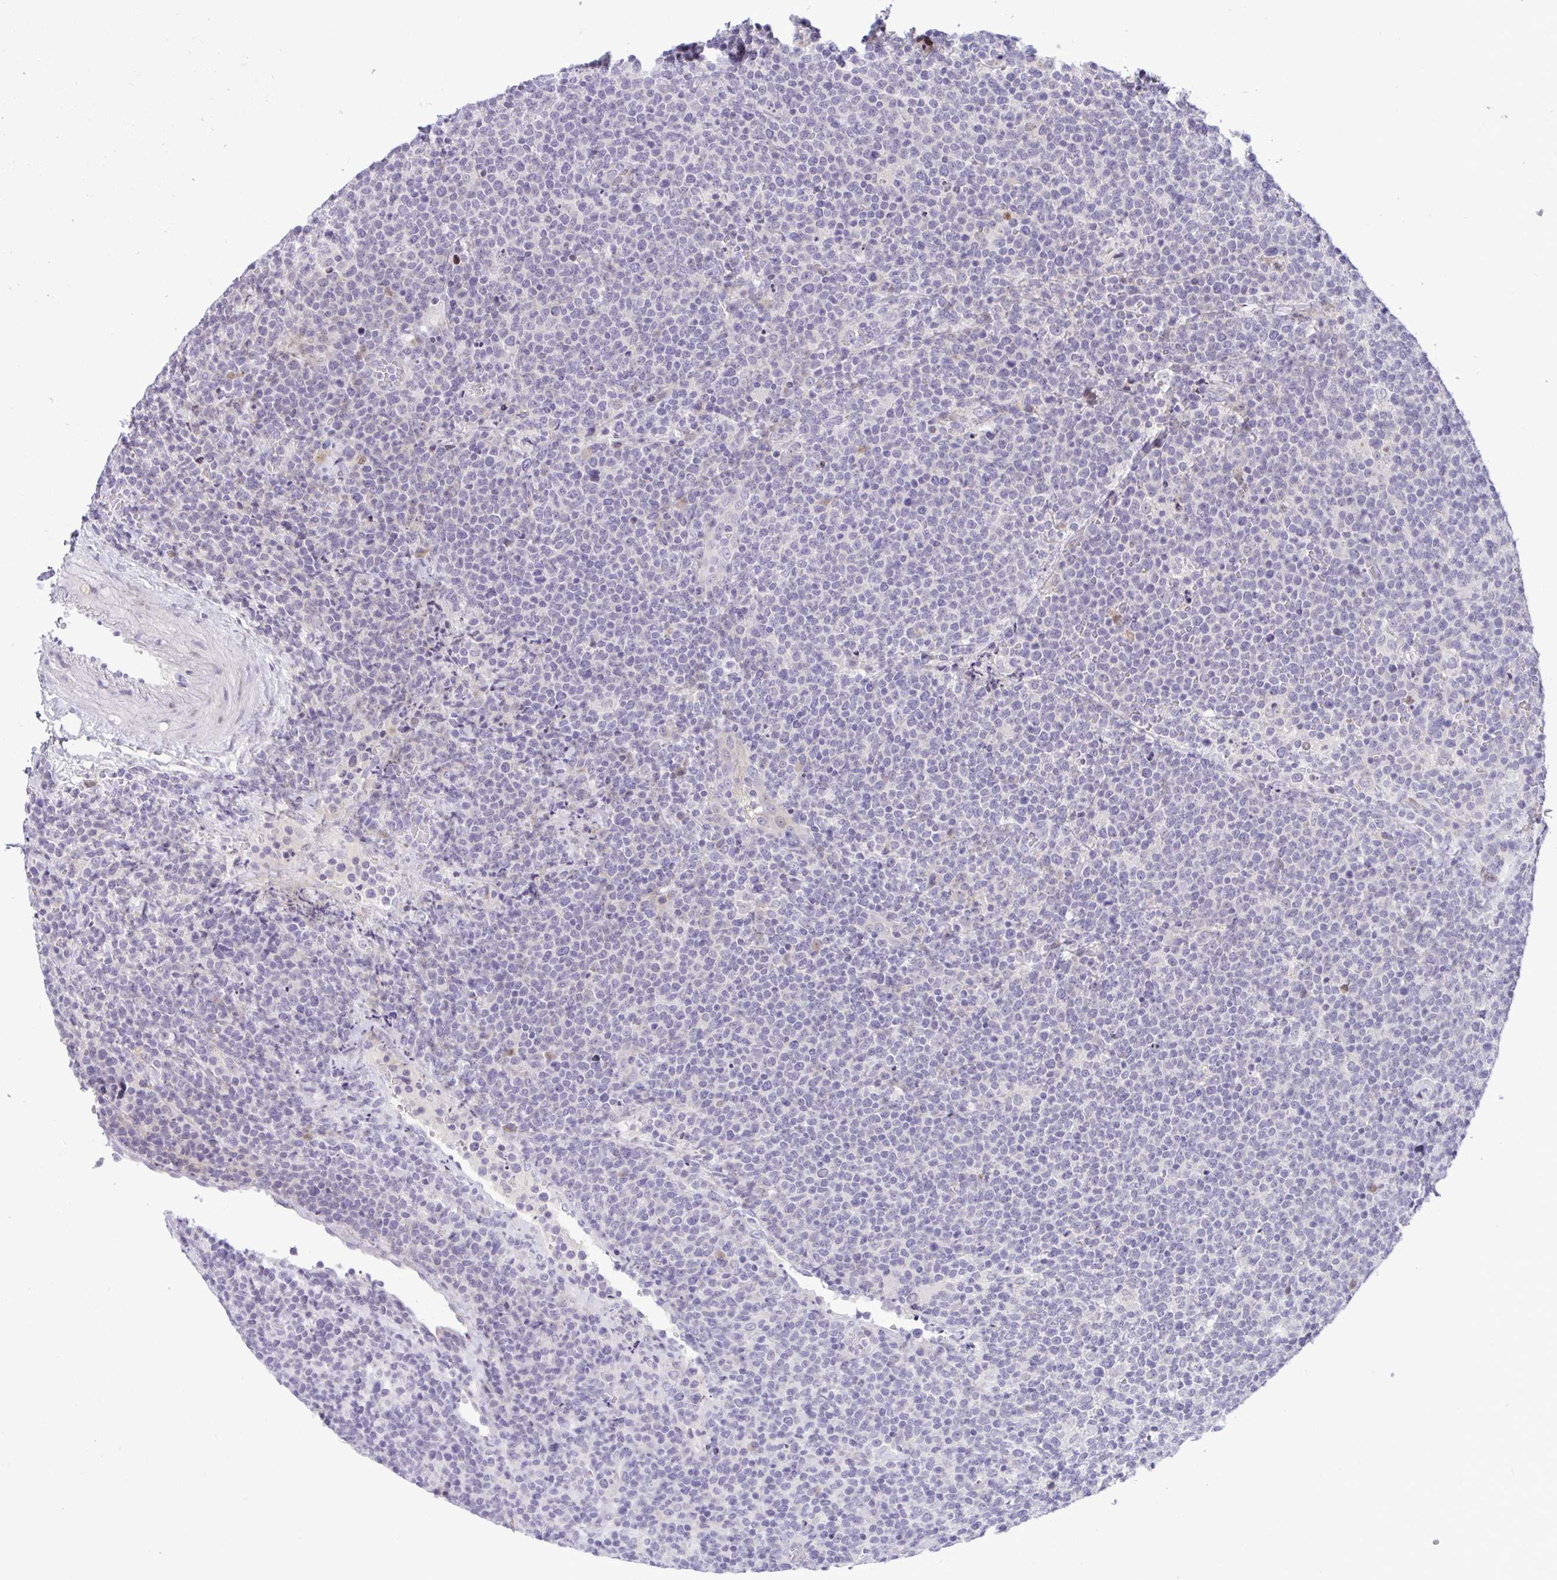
{"staining": {"intensity": "negative", "quantity": "none", "location": "none"}, "tissue": "lymphoma", "cell_type": "Tumor cells", "image_type": "cancer", "snomed": [{"axis": "morphology", "description": "Malignant lymphoma, non-Hodgkin's type, High grade"}, {"axis": "topography", "description": "Lymph node"}], "caption": "Immunohistochemical staining of lymphoma shows no significant expression in tumor cells.", "gene": "EPOP", "patient": {"sex": "male", "age": 61}}